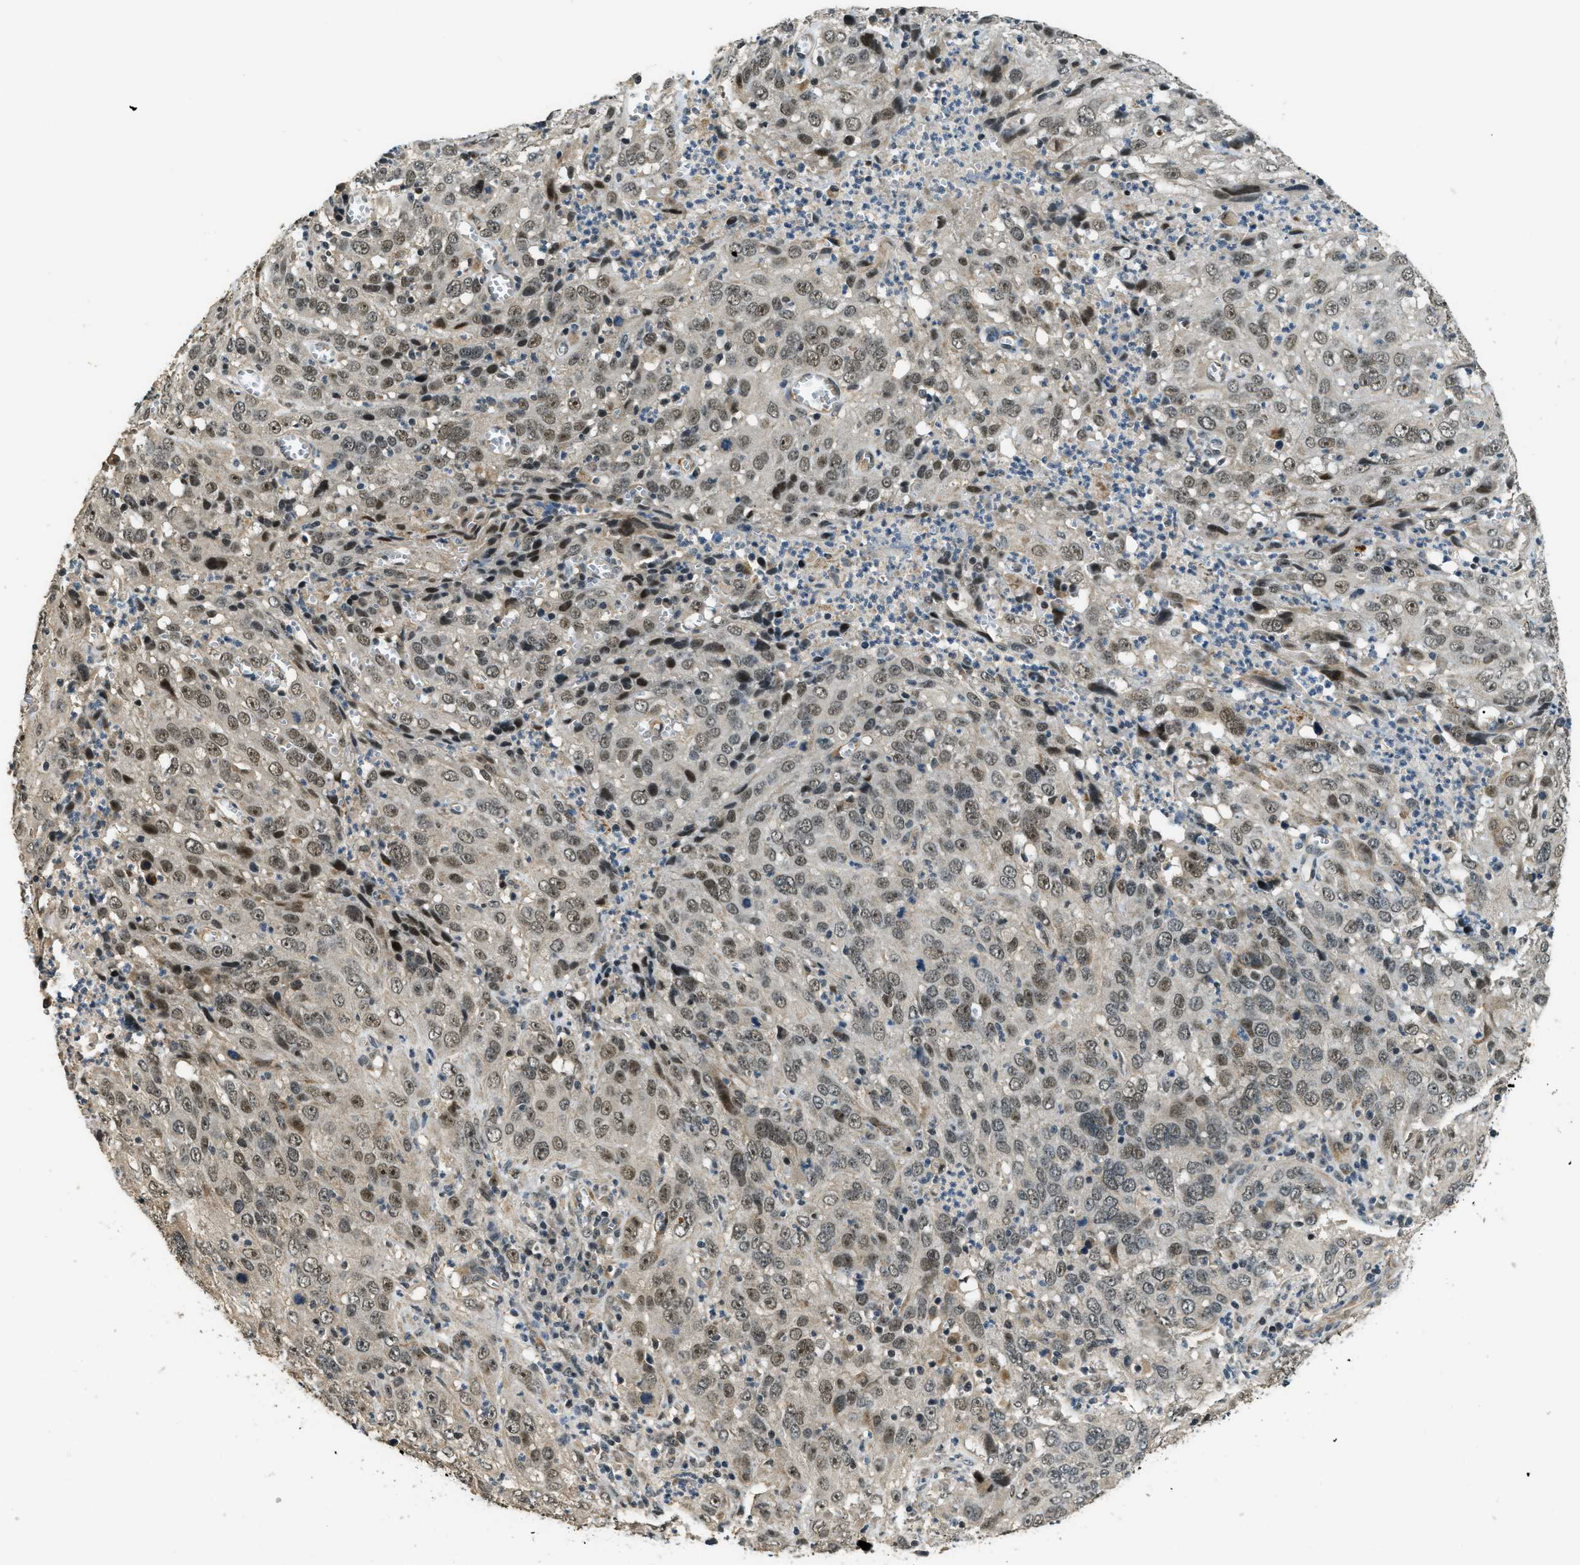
{"staining": {"intensity": "moderate", "quantity": ">75%", "location": "nuclear"}, "tissue": "cervical cancer", "cell_type": "Tumor cells", "image_type": "cancer", "snomed": [{"axis": "morphology", "description": "Squamous cell carcinoma, NOS"}, {"axis": "topography", "description": "Cervix"}], "caption": "Immunohistochemical staining of human cervical squamous cell carcinoma shows medium levels of moderate nuclear staining in approximately >75% of tumor cells. (brown staining indicates protein expression, while blue staining denotes nuclei).", "gene": "MED21", "patient": {"sex": "female", "age": 32}}